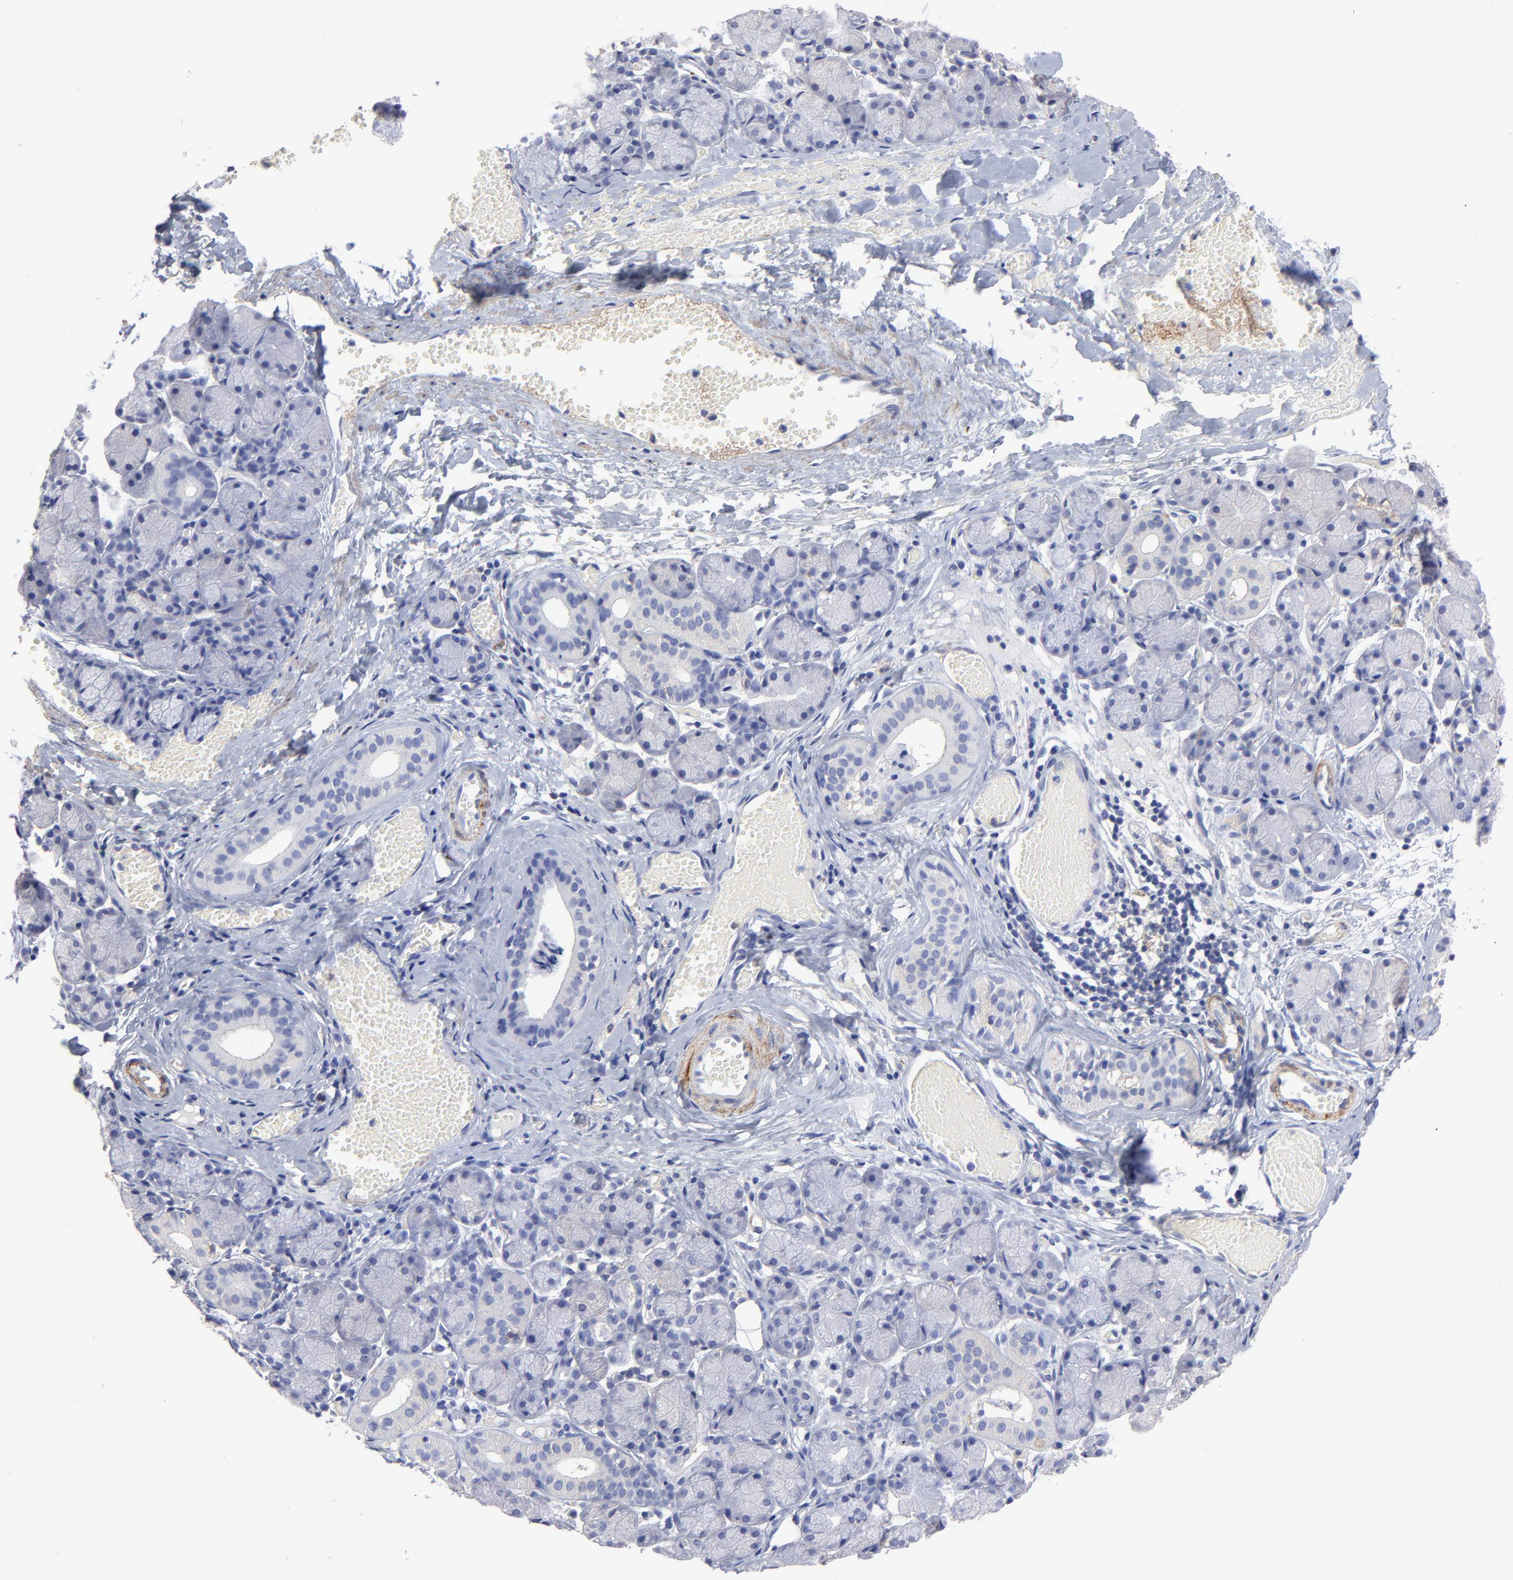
{"staining": {"intensity": "negative", "quantity": "none", "location": "none"}, "tissue": "salivary gland", "cell_type": "Glandular cells", "image_type": "normal", "snomed": [{"axis": "morphology", "description": "Normal tissue, NOS"}, {"axis": "topography", "description": "Salivary gland"}], "caption": "Unremarkable salivary gland was stained to show a protein in brown. There is no significant expression in glandular cells.", "gene": "ASL", "patient": {"sex": "female", "age": 24}}